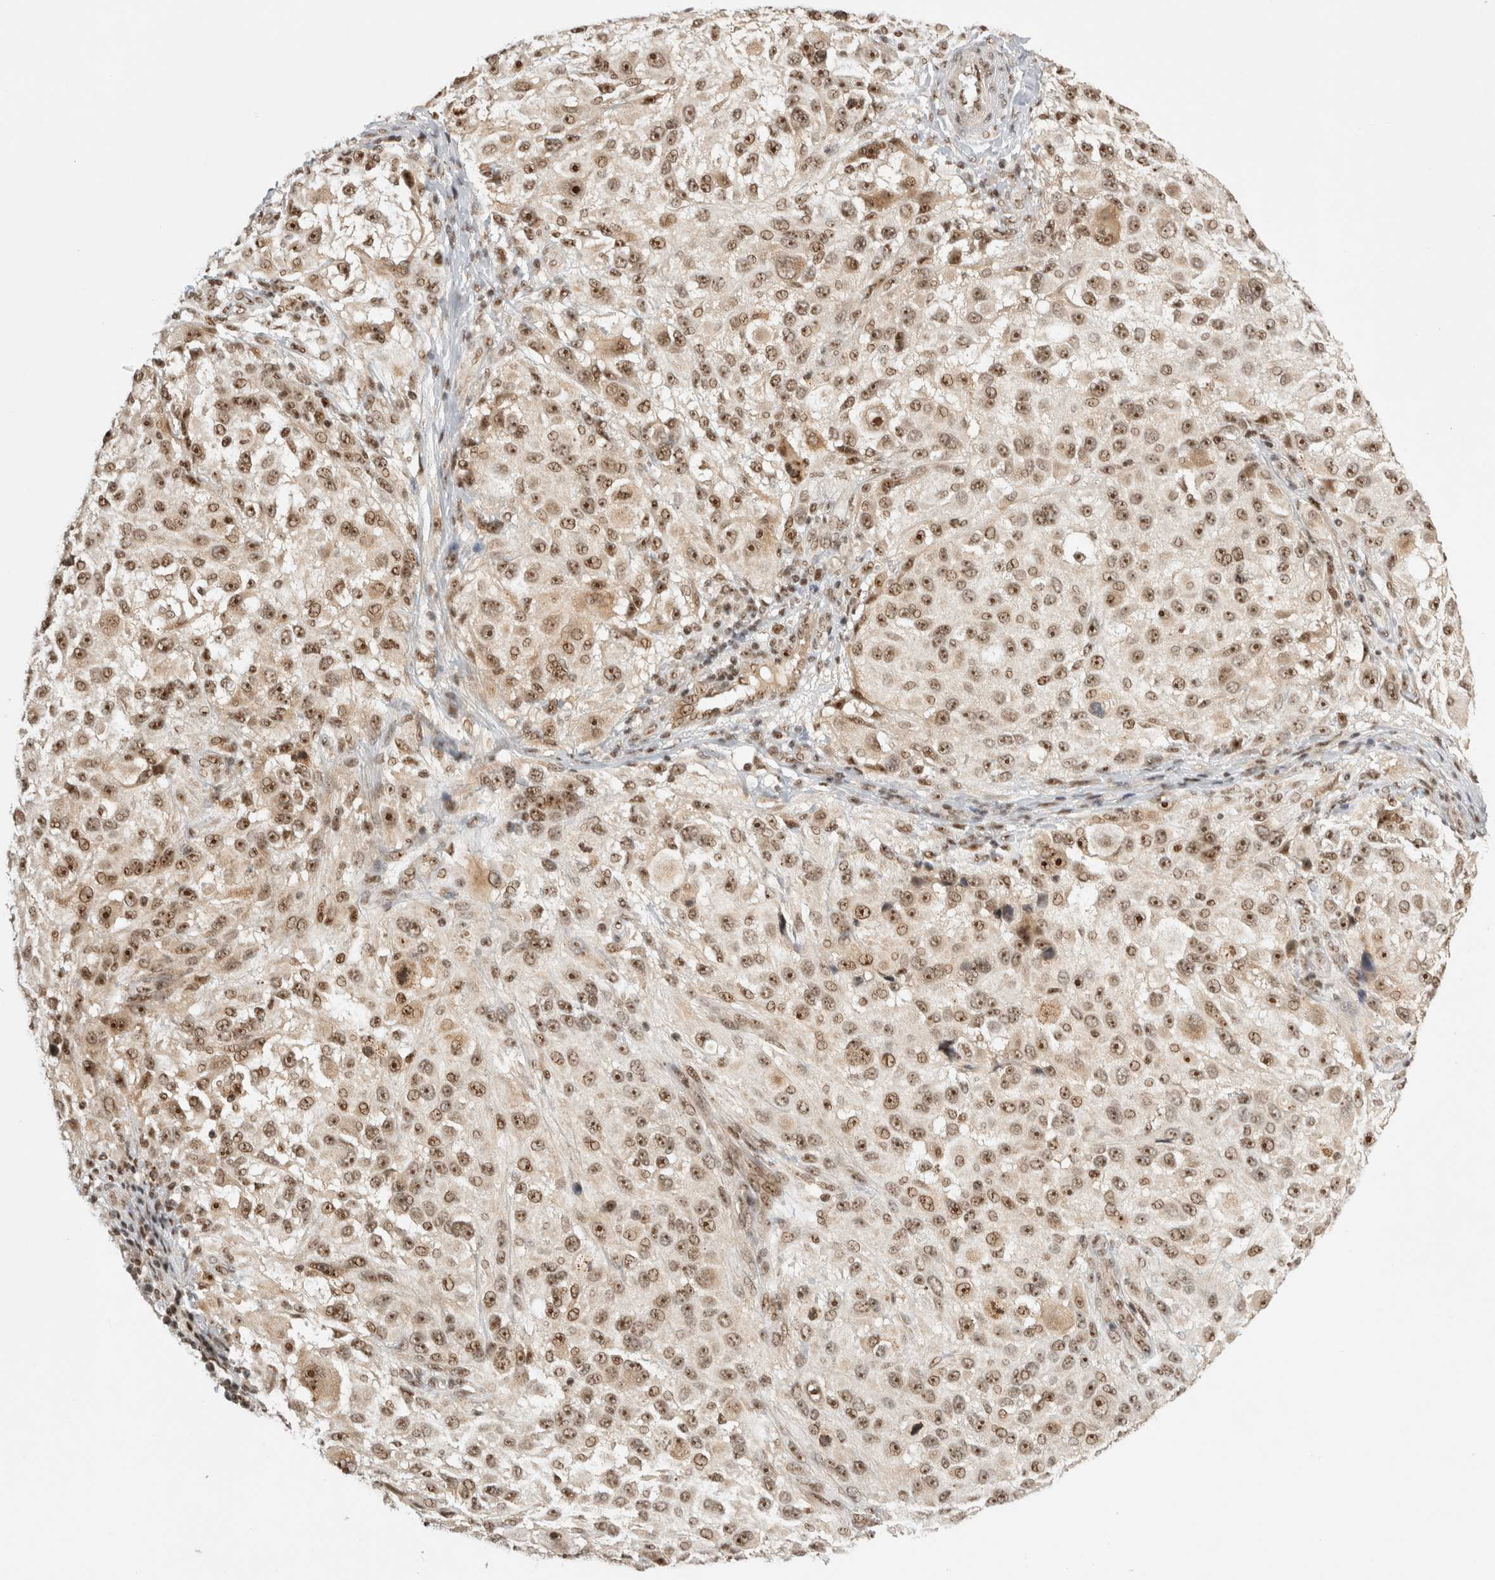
{"staining": {"intensity": "moderate", "quantity": ">75%", "location": "nuclear"}, "tissue": "melanoma", "cell_type": "Tumor cells", "image_type": "cancer", "snomed": [{"axis": "morphology", "description": "Necrosis, NOS"}, {"axis": "morphology", "description": "Malignant melanoma, NOS"}, {"axis": "topography", "description": "Skin"}], "caption": "Protein expression analysis of human melanoma reveals moderate nuclear expression in about >75% of tumor cells.", "gene": "EBNA1BP2", "patient": {"sex": "female", "age": 87}}